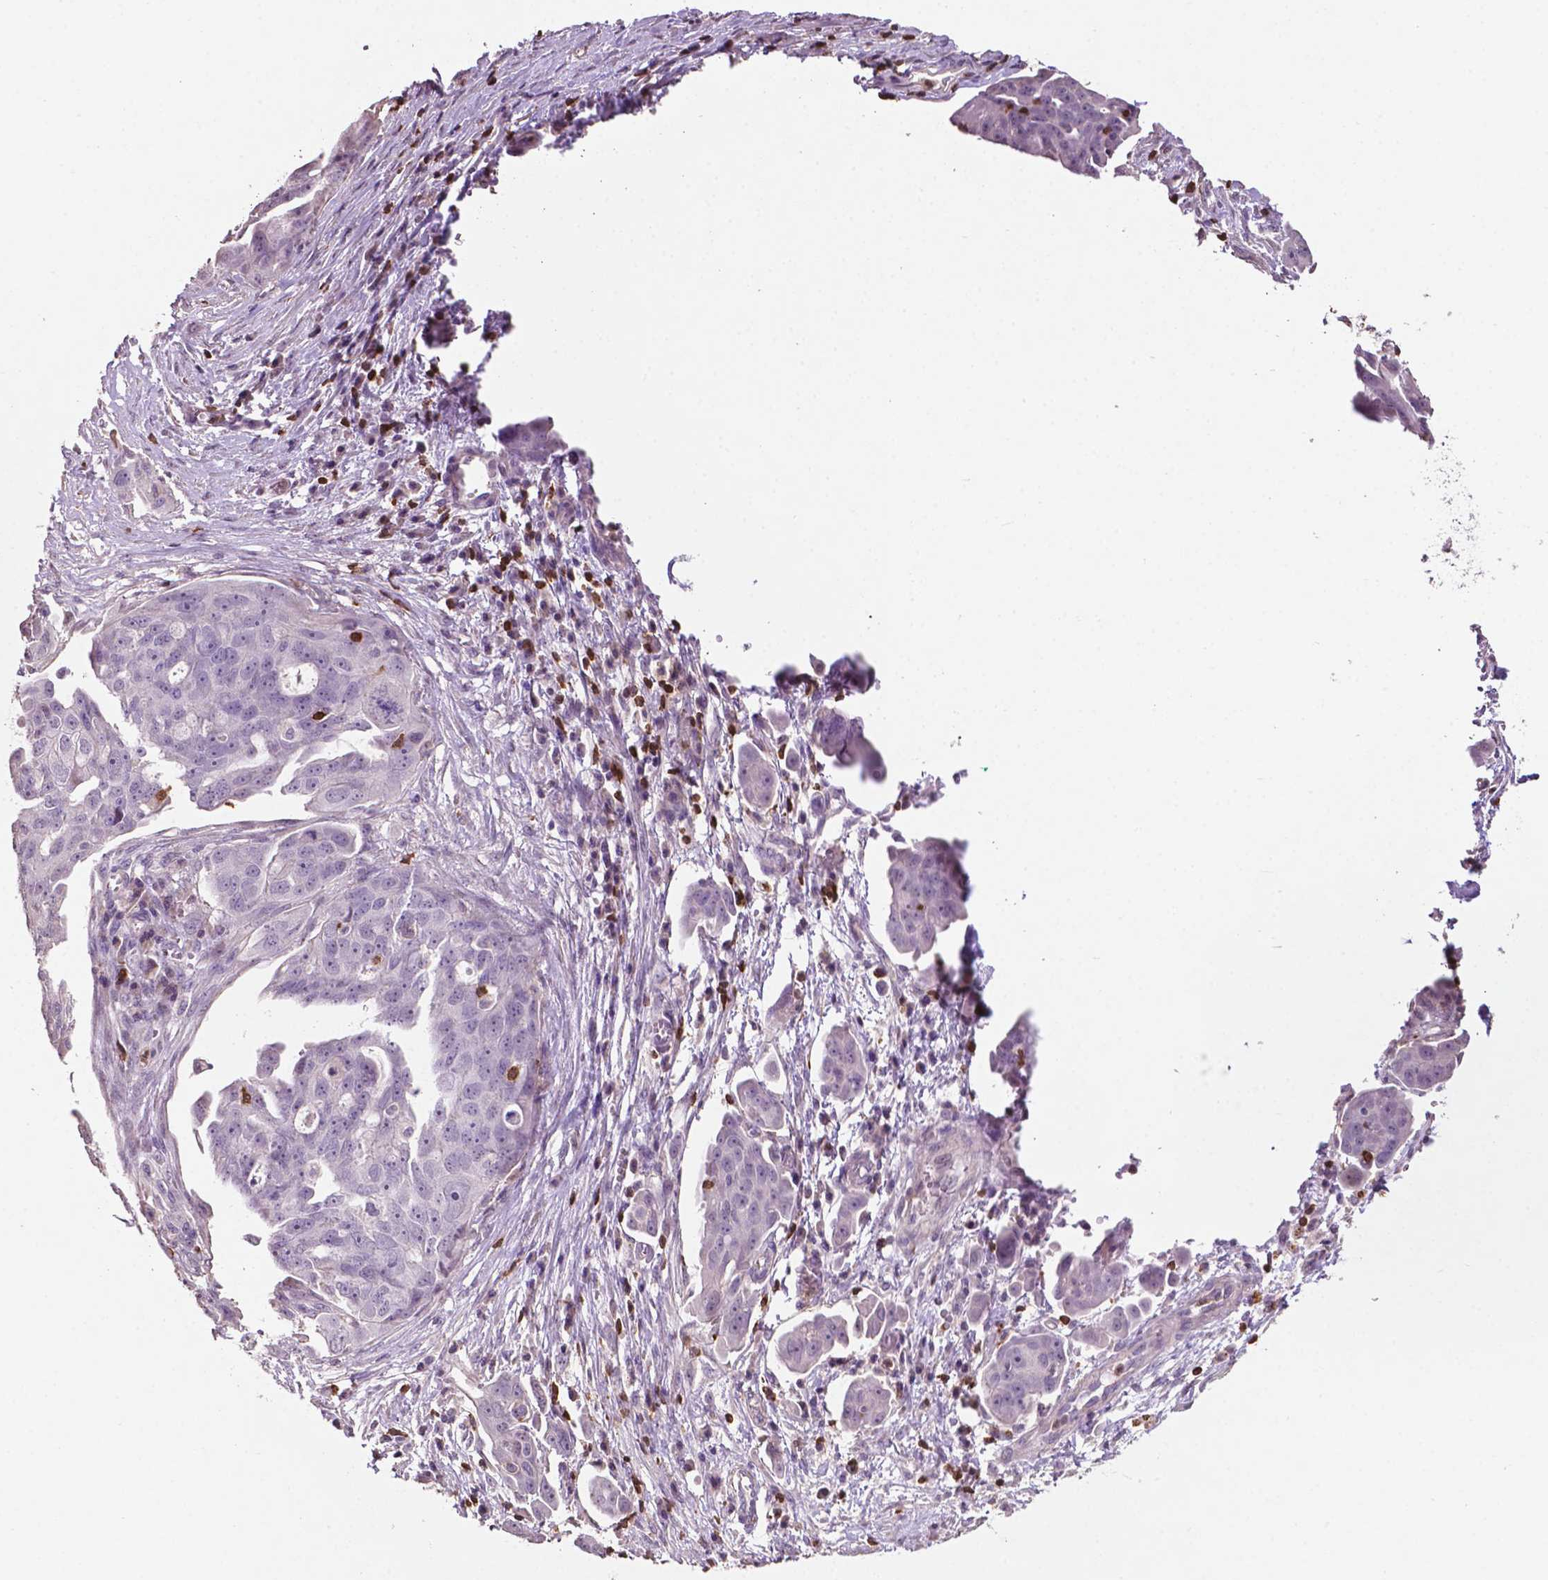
{"staining": {"intensity": "negative", "quantity": "none", "location": "none"}, "tissue": "ovarian cancer", "cell_type": "Tumor cells", "image_type": "cancer", "snomed": [{"axis": "morphology", "description": "Carcinoma, endometroid"}, {"axis": "topography", "description": "Ovary"}], "caption": "Immunohistochemistry image of neoplastic tissue: human ovarian cancer stained with DAB reveals no significant protein staining in tumor cells.", "gene": "TBC1D10C", "patient": {"sex": "female", "age": 70}}